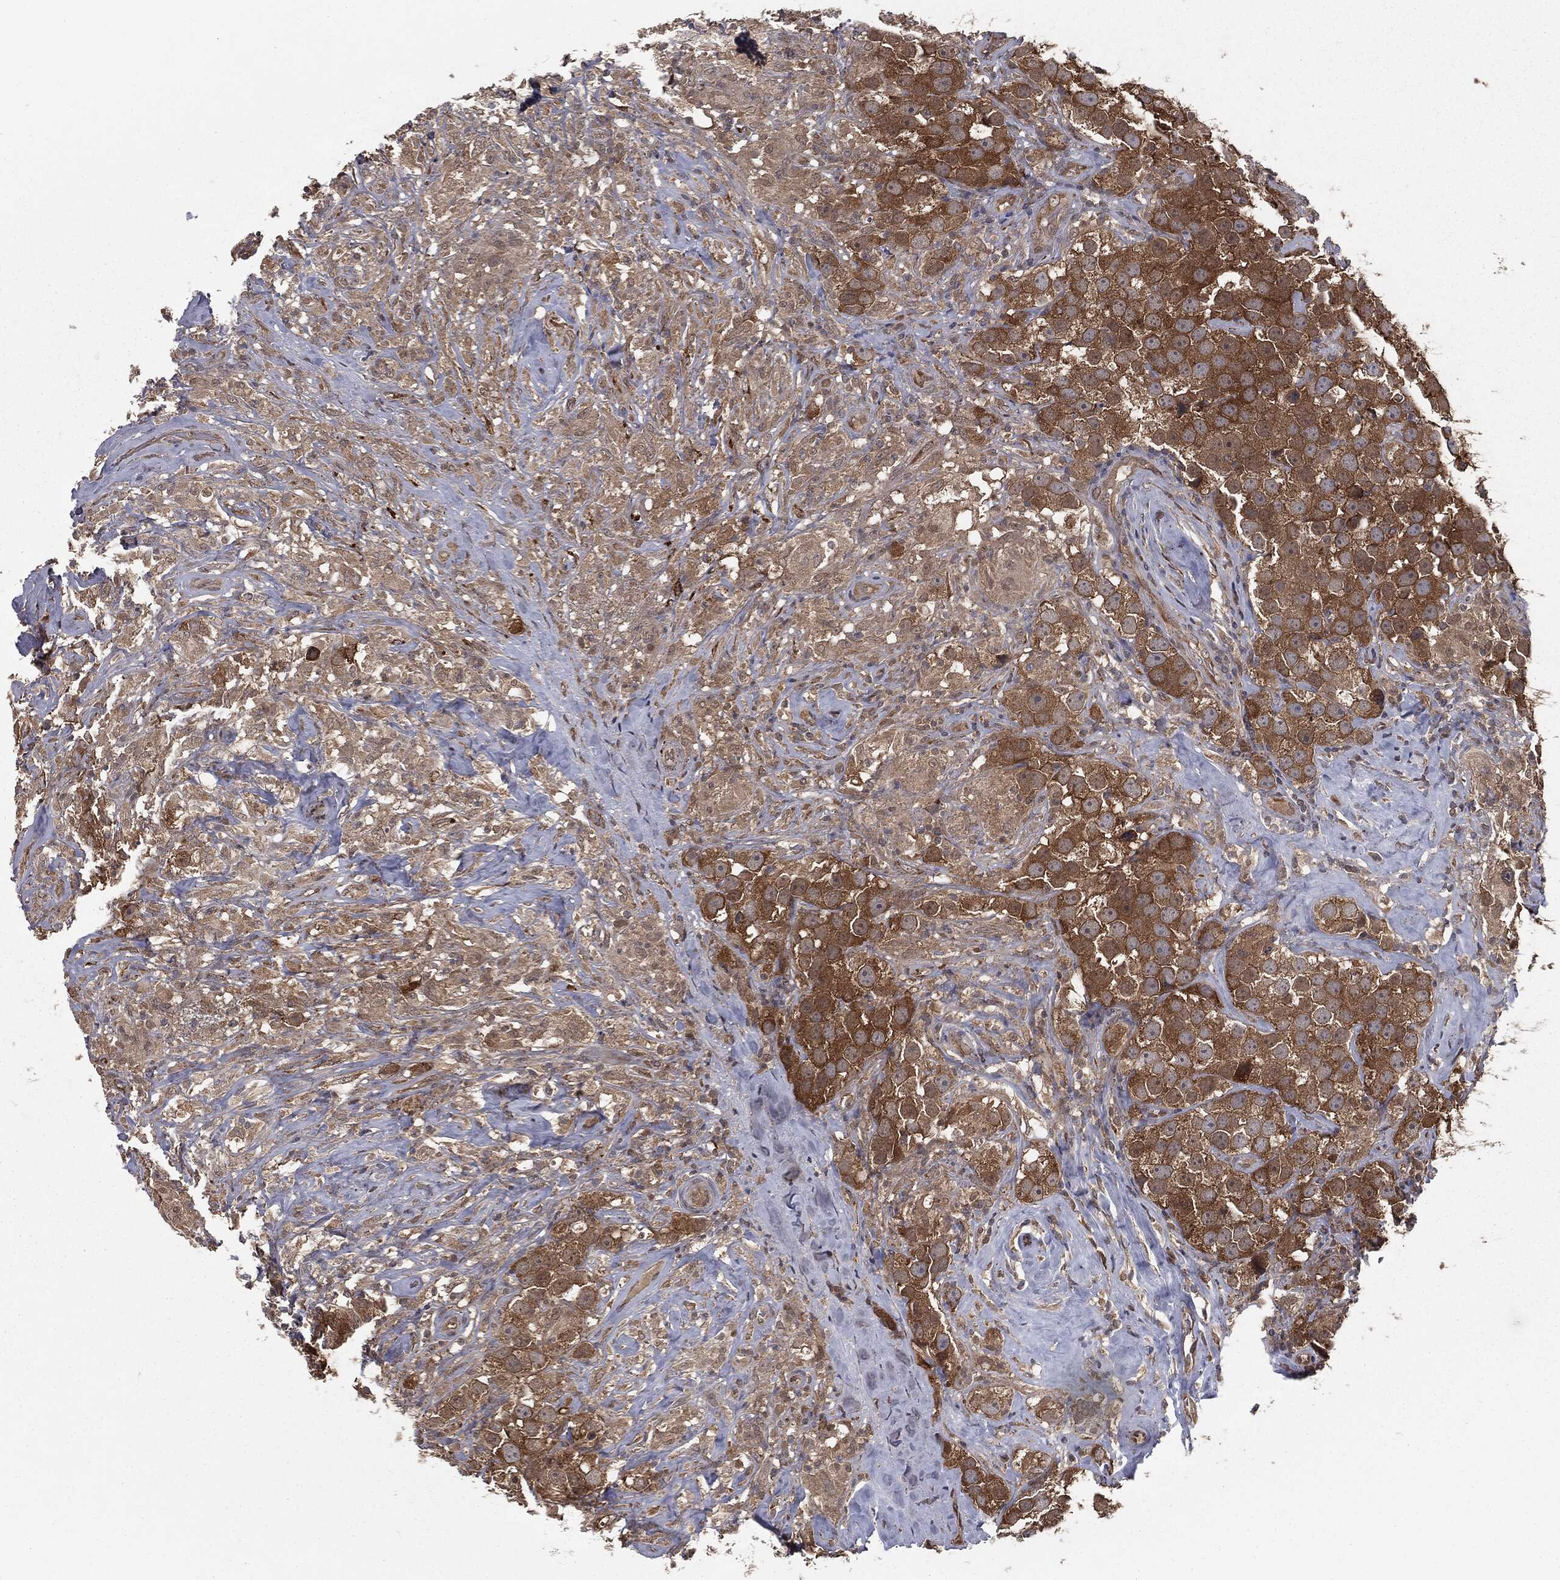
{"staining": {"intensity": "strong", "quantity": ">75%", "location": "cytoplasmic/membranous"}, "tissue": "testis cancer", "cell_type": "Tumor cells", "image_type": "cancer", "snomed": [{"axis": "morphology", "description": "Seminoma, NOS"}, {"axis": "topography", "description": "Testis"}], "caption": "The histopathology image exhibits staining of testis seminoma, revealing strong cytoplasmic/membranous protein staining (brown color) within tumor cells. The protein of interest is shown in brown color, while the nuclei are stained blue.", "gene": "FBXO7", "patient": {"sex": "male", "age": 49}}